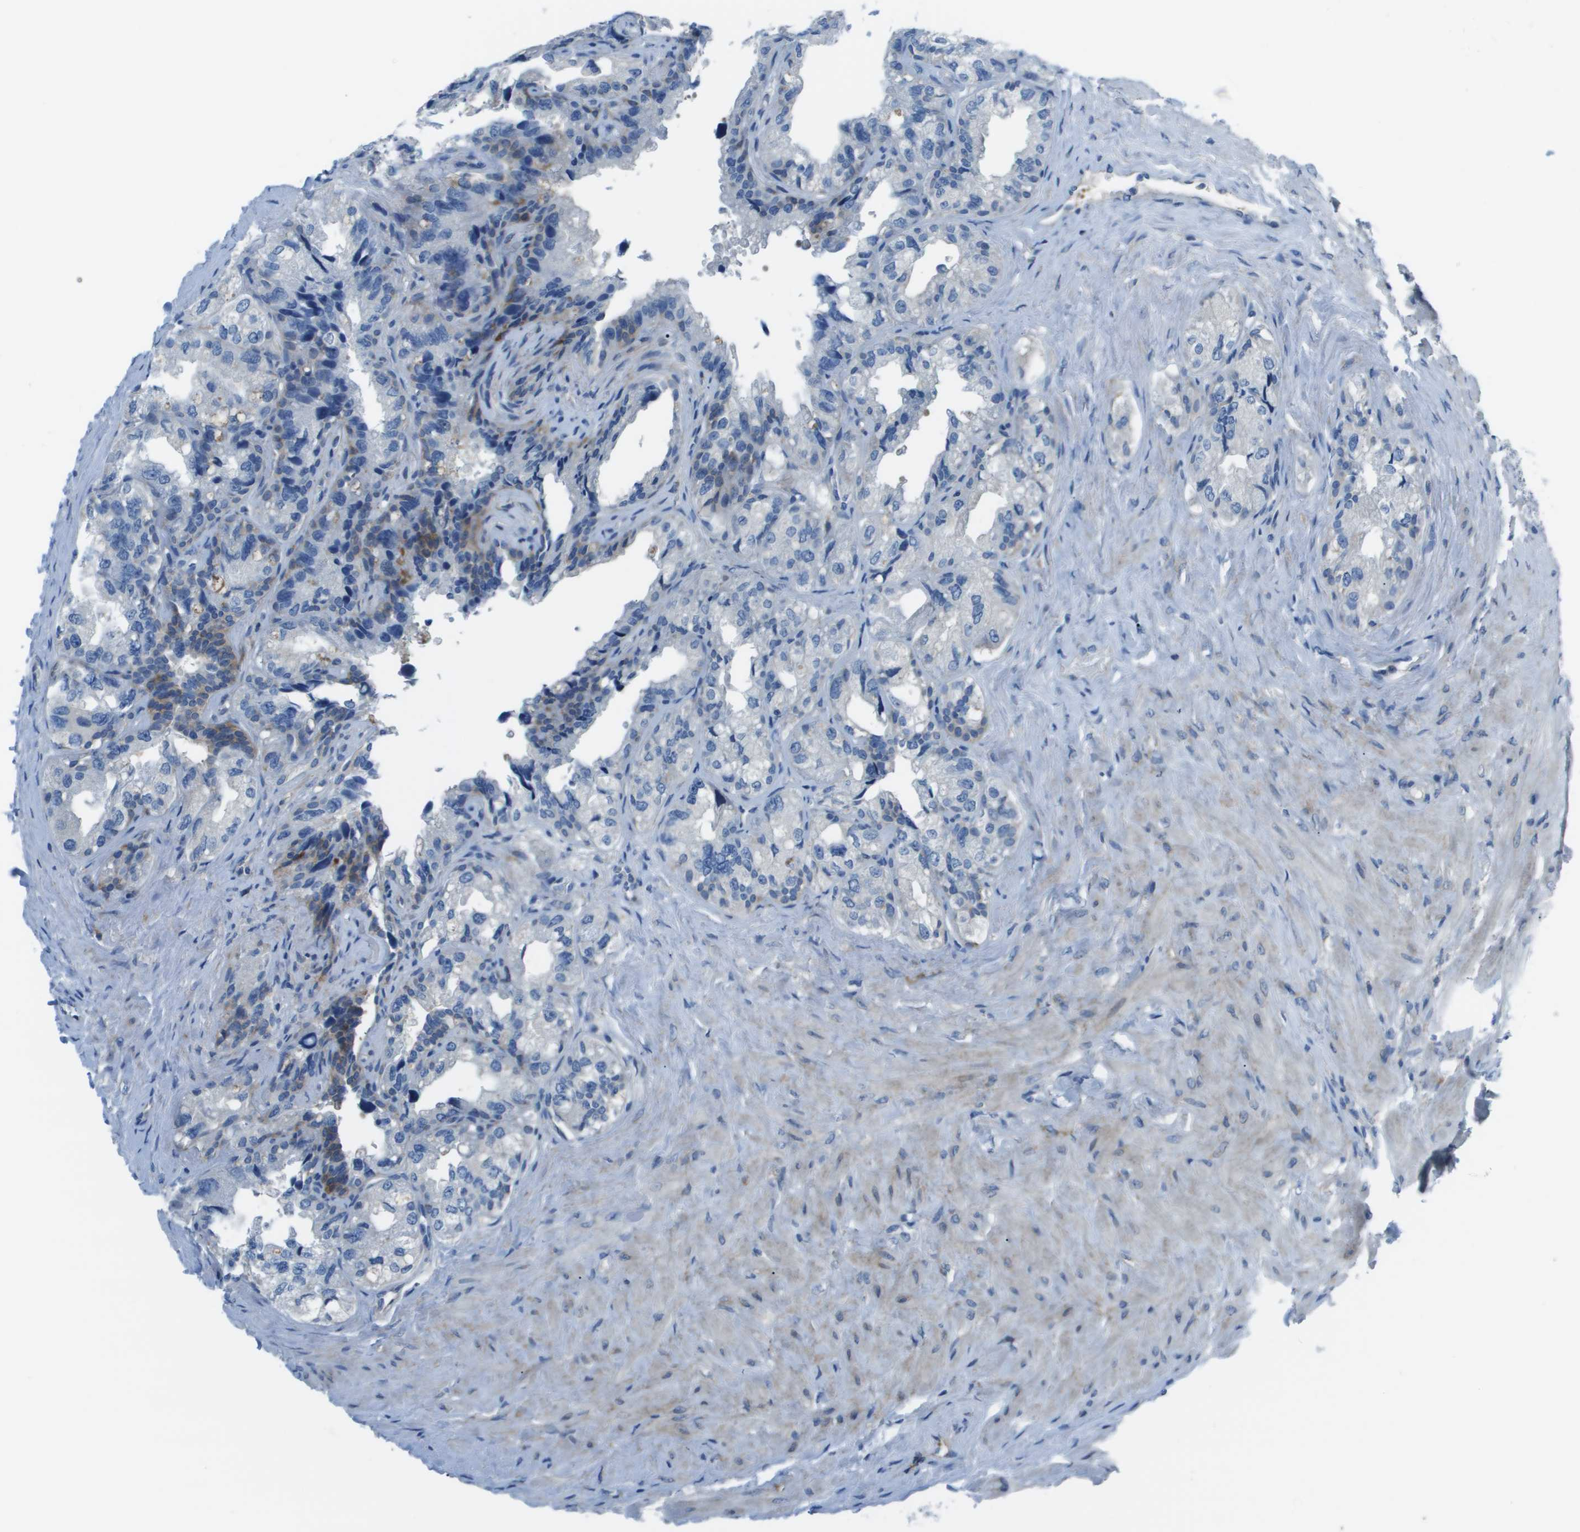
{"staining": {"intensity": "negative", "quantity": "none", "location": "none"}, "tissue": "seminal vesicle", "cell_type": "Glandular cells", "image_type": "normal", "snomed": [{"axis": "morphology", "description": "Normal tissue, NOS"}, {"axis": "topography", "description": "Seminal veicle"}], "caption": "Immunohistochemistry image of benign seminal vesicle: seminal vesicle stained with DAB displays no significant protein staining in glandular cells.", "gene": "STIP1", "patient": {"sex": "male", "age": 68}}